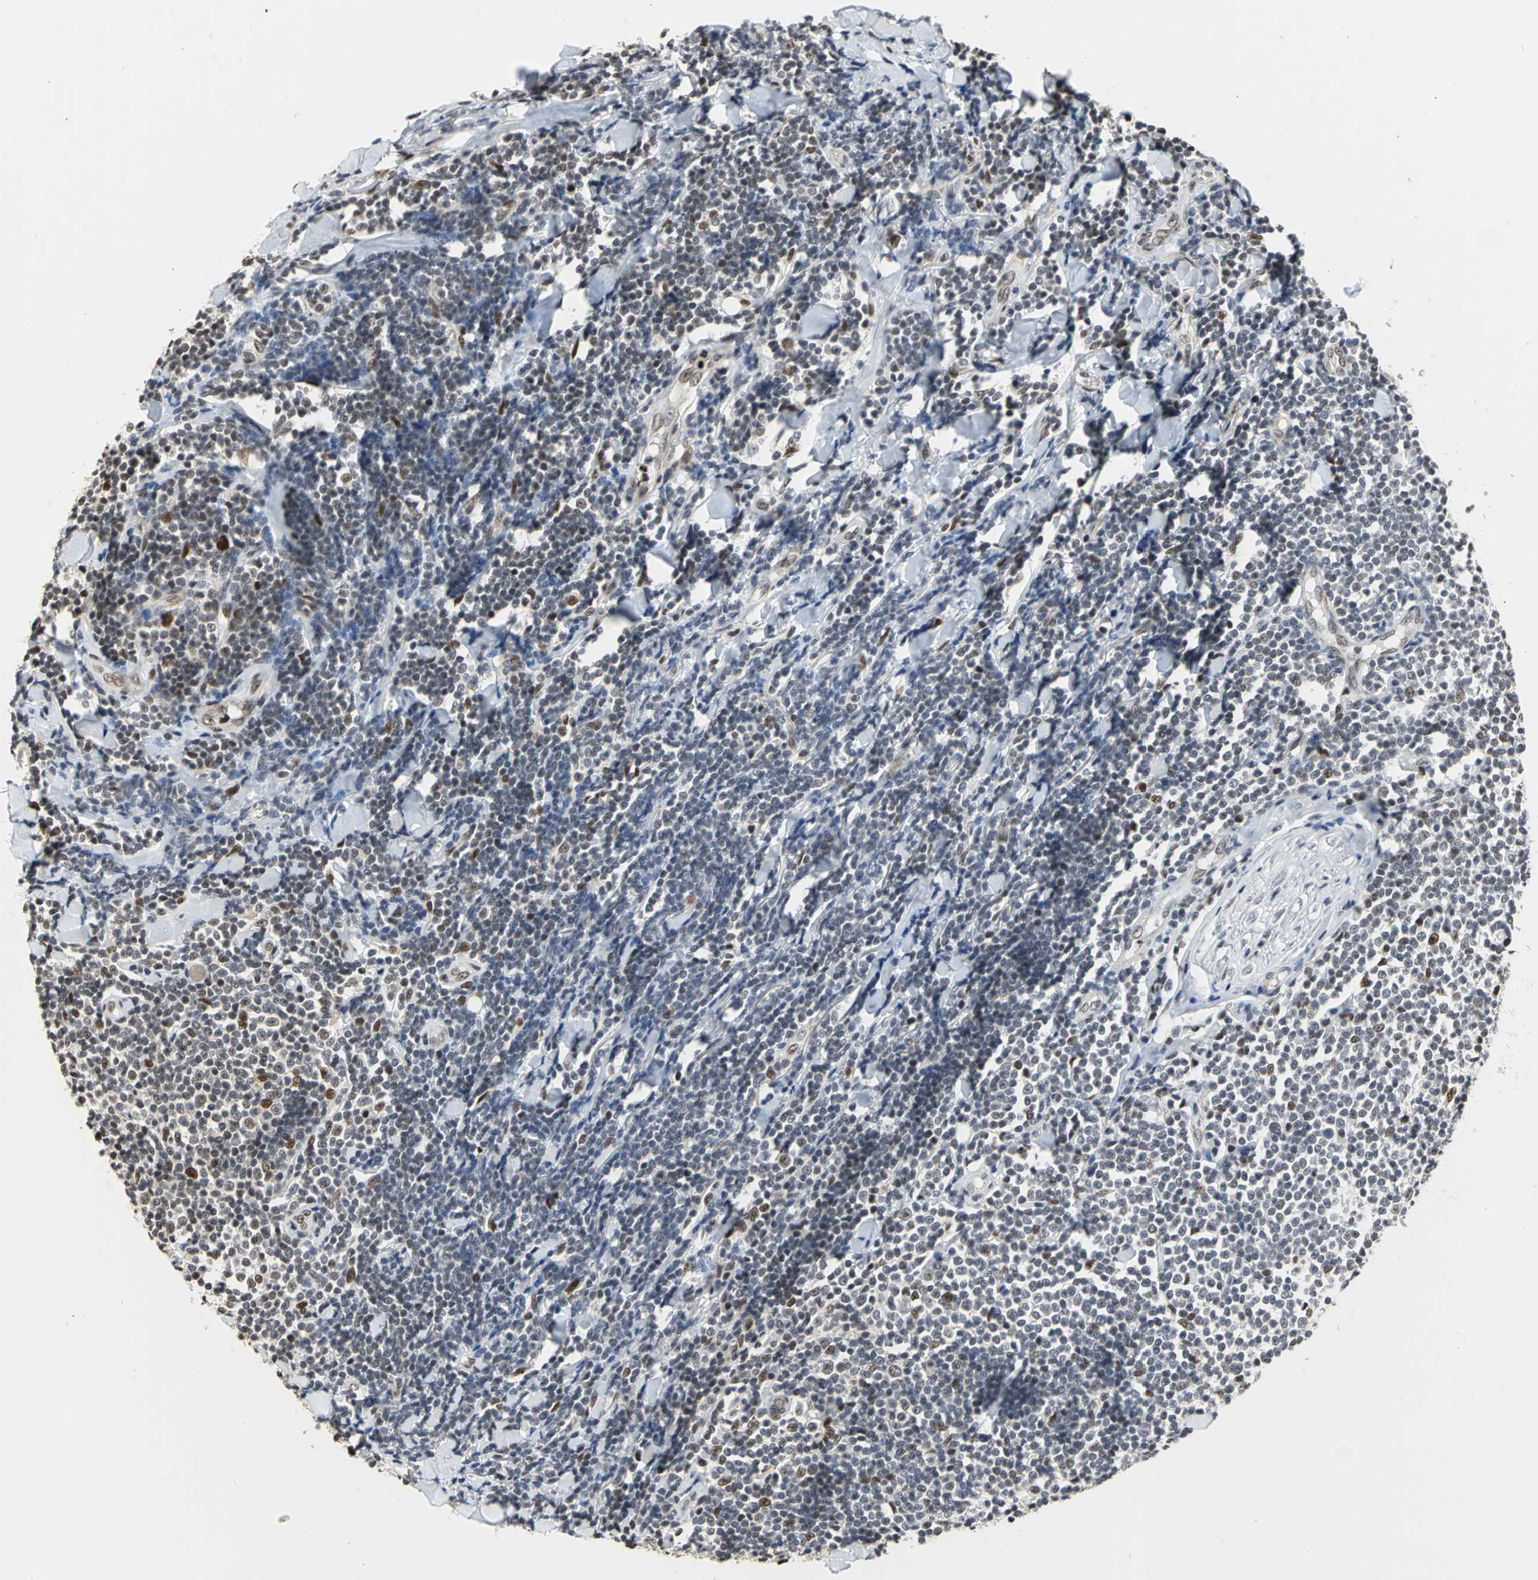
{"staining": {"intensity": "weak", "quantity": "25%-75%", "location": "nuclear"}, "tissue": "lymphoma", "cell_type": "Tumor cells", "image_type": "cancer", "snomed": [{"axis": "morphology", "description": "Malignant lymphoma, non-Hodgkin's type, Low grade"}, {"axis": "topography", "description": "Soft tissue"}], "caption": "This image exhibits malignant lymphoma, non-Hodgkin's type (low-grade) stained with IHC to label a protein in brown. The nuclear of tumor cells show weak positivity for the protein. Nuclei are counter-stained blue.", "gene": "CCDC88C", "patient": {"sex": "male", "age": 92}}